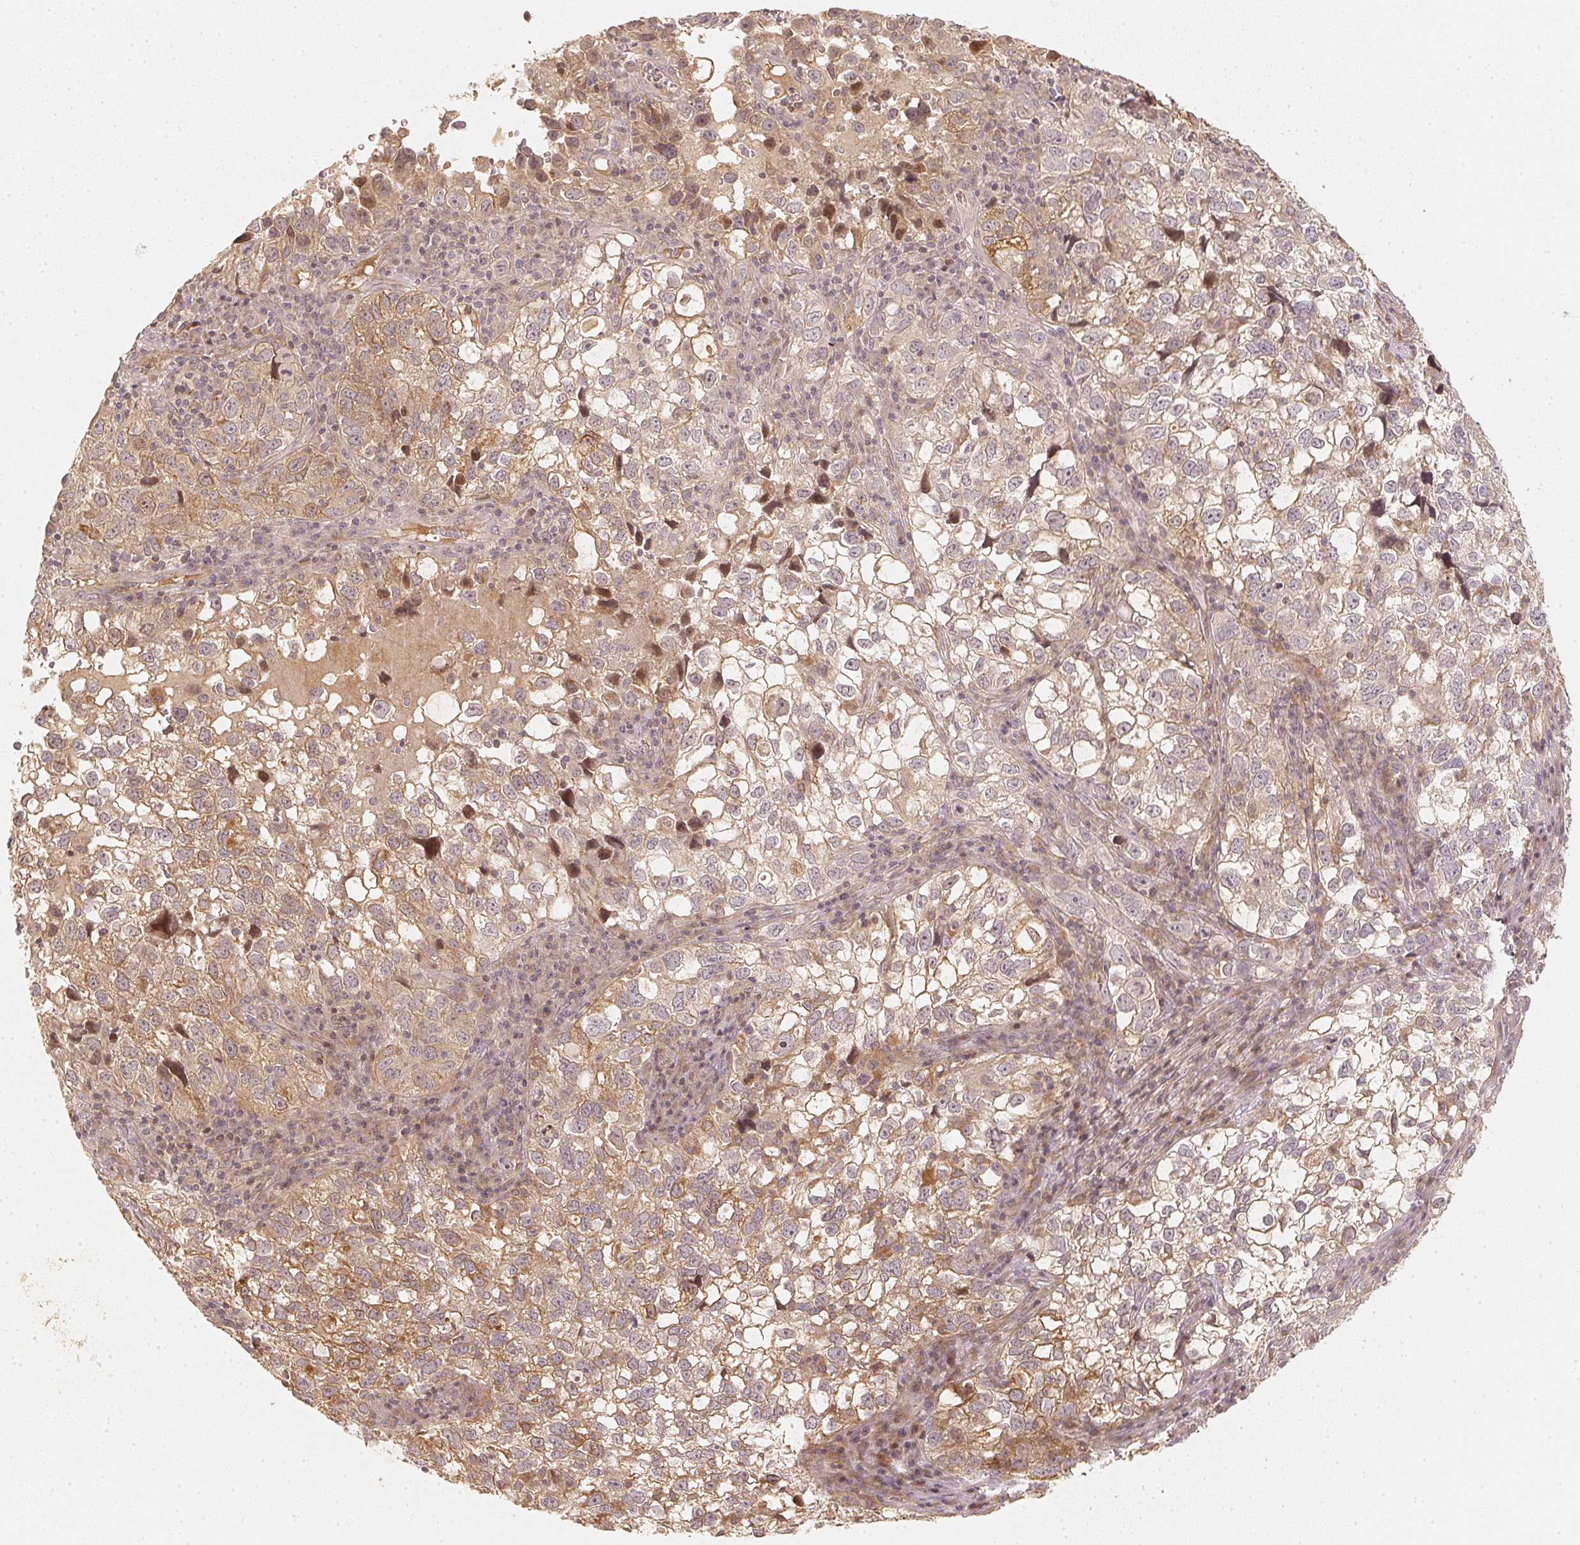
{"staining": {"intensity": "negative", "quantity": "none", "location": "none"}, "tissue": "cervical cancer", "cell_type": "Tumor cells", "image_type": "cancer", "snomed": [{"axis": "morphology", "description": "Squamous cell carcinoma, NOS"}, {"axis": "topography", "description": "Cervix"}], "caption": "Tumor cells show no significant protein expression in squamous cell carcinoma (cervical).", "gene": "SERPINE1", "patient": {"sex": "female", "age": 55}}